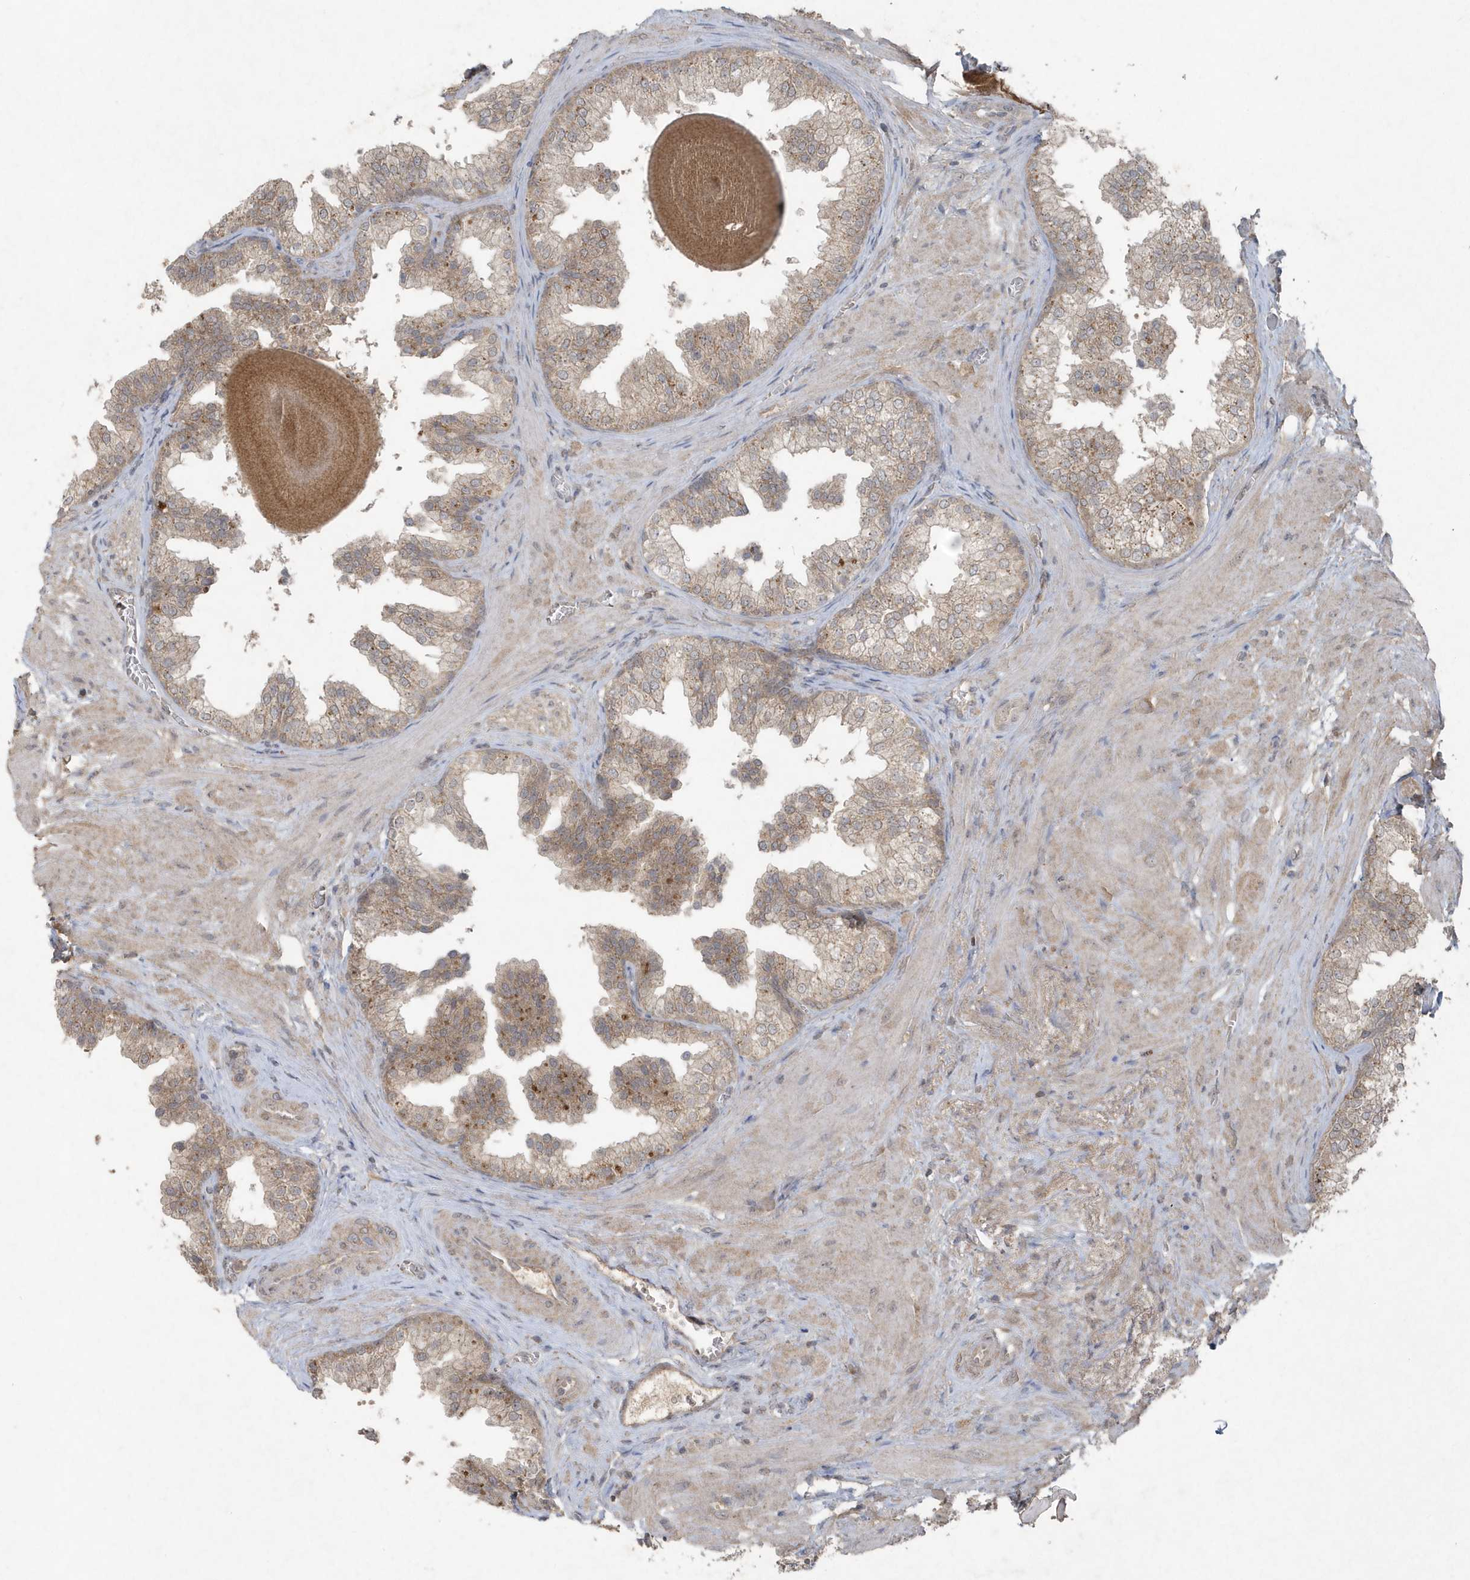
{"staining": {"intensity": "weak", "quantity": ">75%", "location": "cytoplasmic/membranous"}, "tissue": "prostate", "cell_type": "Glandular cells", "image_type": "normal", "snomed": [{"axis": "morphology", "description": "Normal tissue, NOS"}, {"axis": "topography", "description": "Prostate"}], "caption": "IHC of normal human prostate shows low levels of weak cytoplasmic/membranous staining in about >75% of glandular cells. (DAB = brown stain, brightfield microscopy at high magnification).", "gene": "C1RL", "patient": {"sex": "male", "age": 48}}